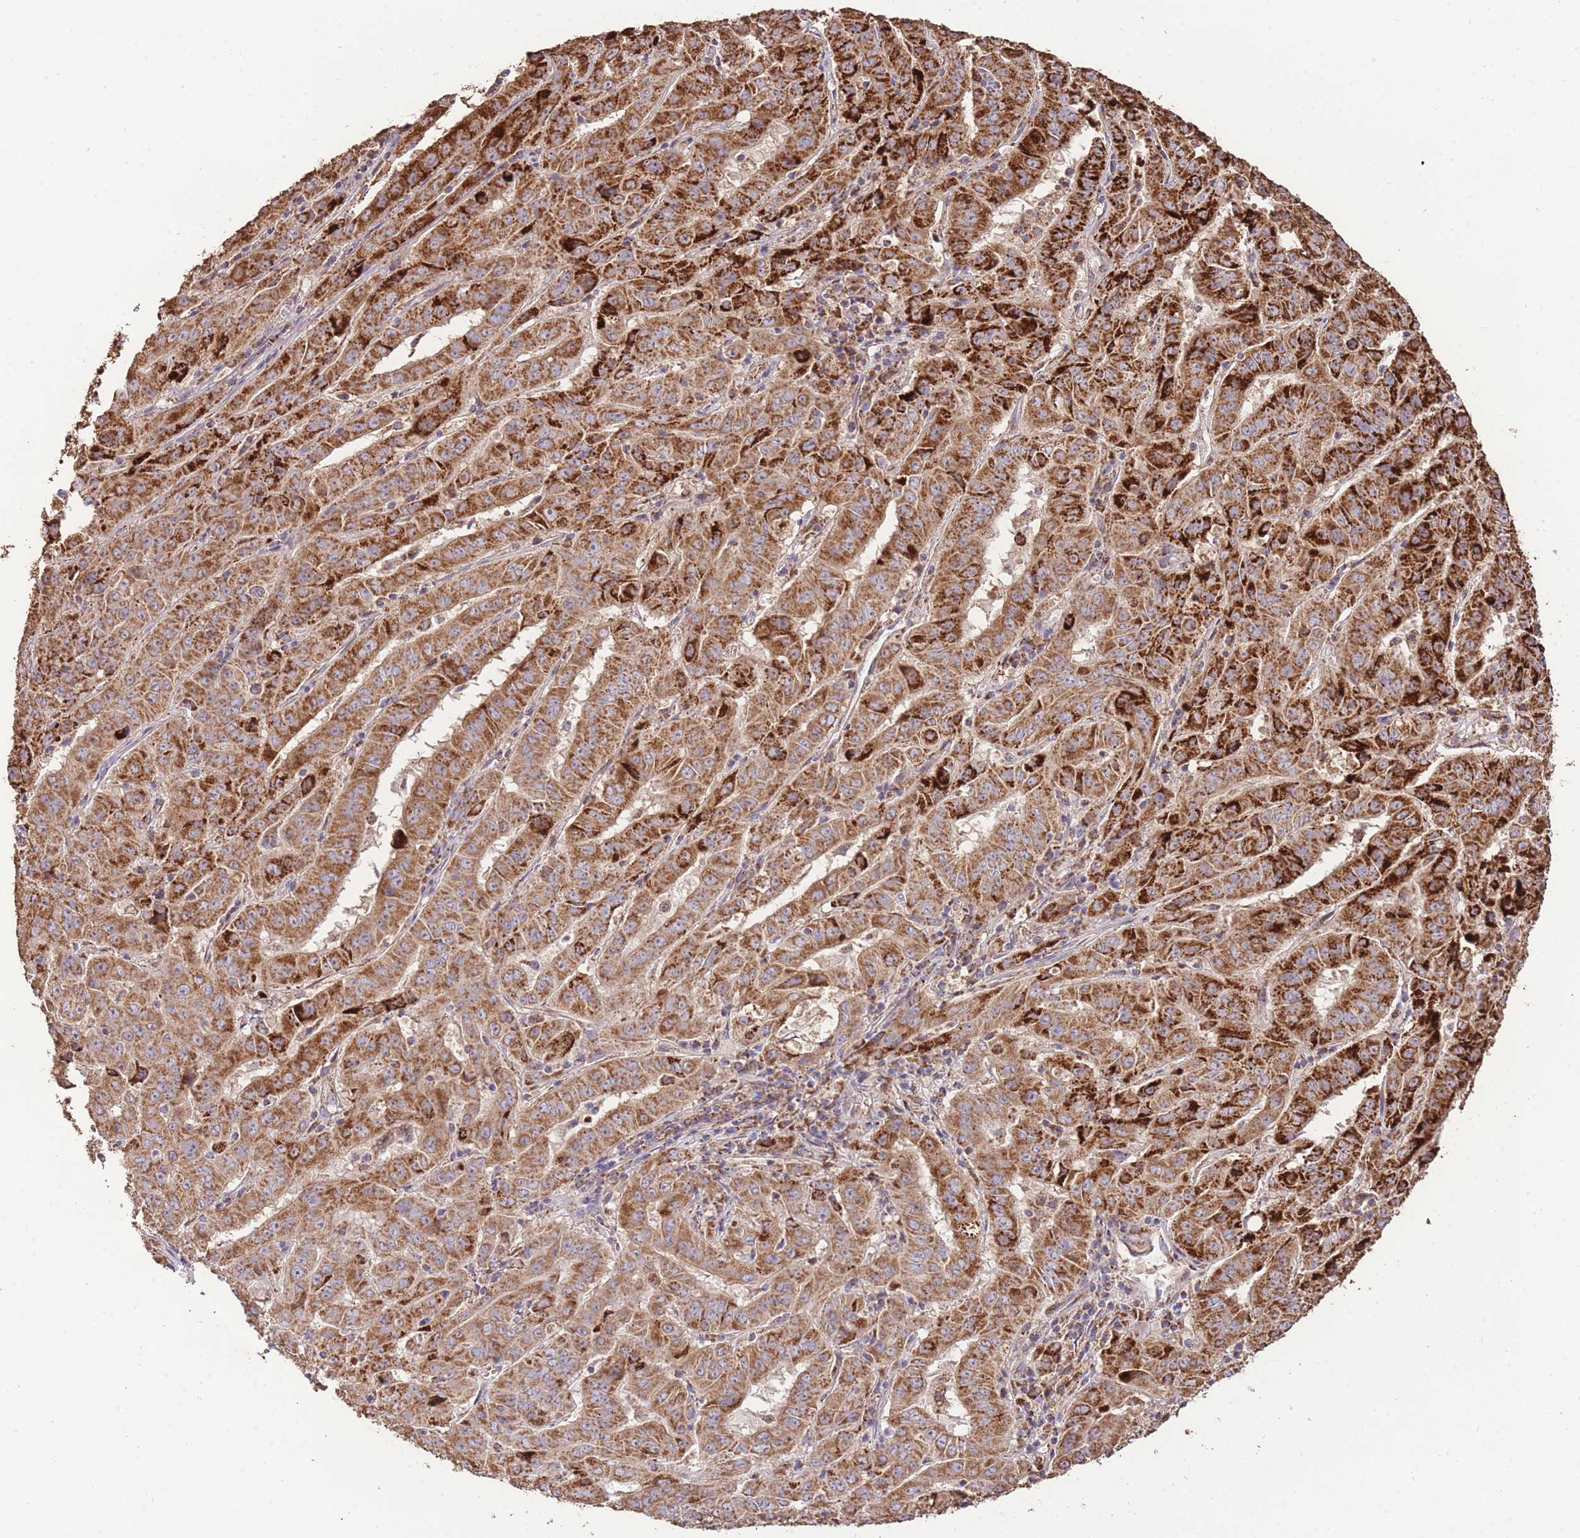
{"staining": {"intensity": "strong", "quantity": ">75%", "location": "cytoplasmic/membranous"}, "tissue": "pancreatic cancer", "cell_type": "Tumor cells", "image_type": "cancer", "snomed": [{"axis": "morphology", "description": "Adenocarcinoma, NOS"}, {"axis": "topography", "description": "Pancreas"}], "caption": "Pancreatic cancer (adenocarcinoma) was stained to show a protein in brown. There is high levels of strong cytoplasmic/membranous expression in approximately >75% of tumor cells.", "gene": "PREP", "patient": {"sex": "male", "age": 63}}